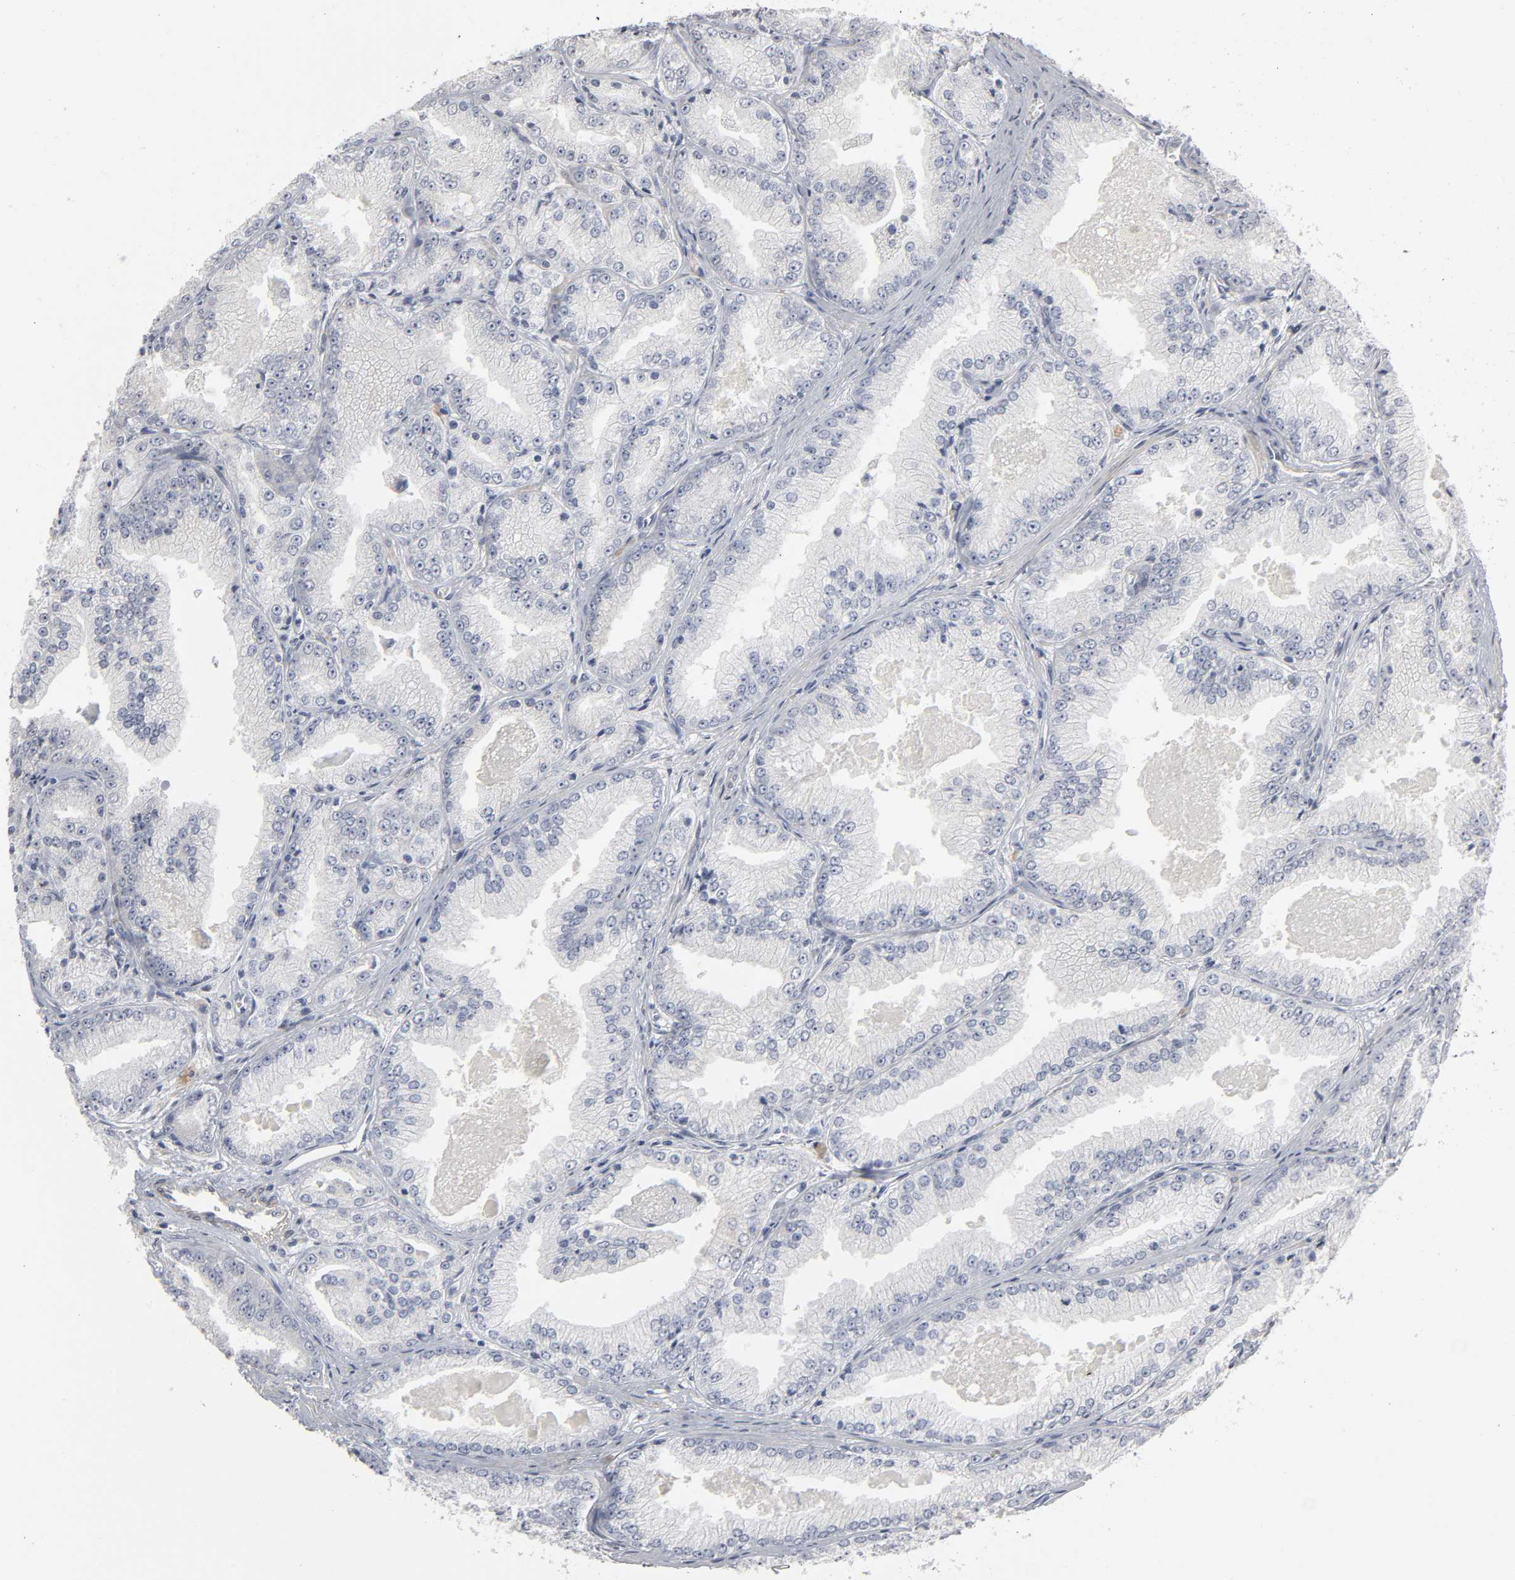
{"staining": {"intensity": "negative", "quantity": "none", "location": "none"}, "tissue": "prostate cancer", "cell_type": "Tumor cells", "image_type": "cancer", "snomed": [{"axis": "morphology", "description": "Adenocarcinoma, High grade"}, {"axis": "topography", "description": "Prostate"}], "caption": "Histopathology image shows no significant protein staining in tumor cells of prostate cancer.", "gene": "PDLIM3", "patient": {"sex": "male", "age": 61}}